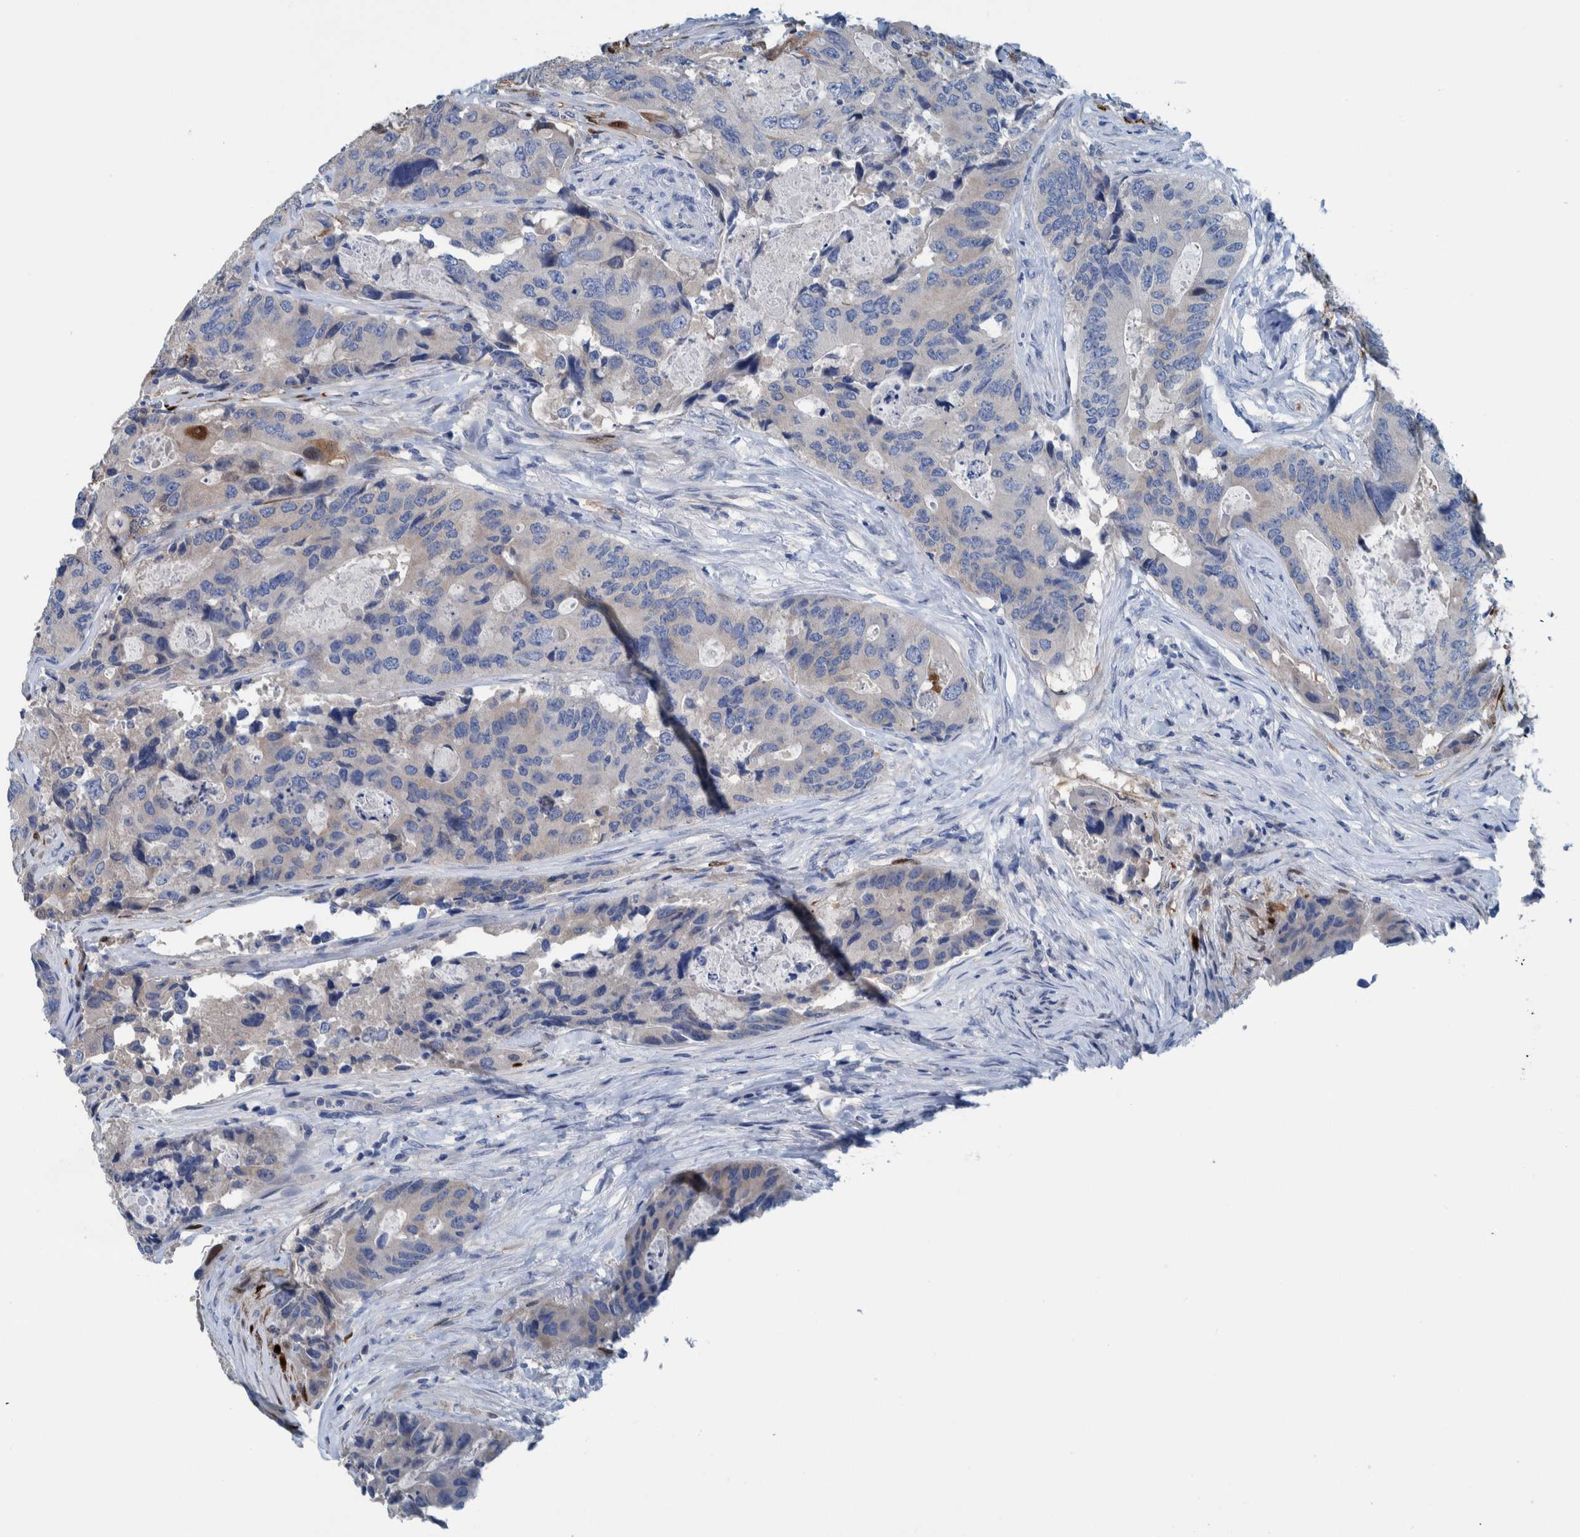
{"staining": {"intensity": "moderate", "quantity": "<25%", "location": "cytoplasmic/membranous"}, "tissue": "colorectal cancer", "cell_type": "Tumor cells", "image_type": "cancer", "snomed": [{"axis": "morphology", "description": "Adenocarcinoma, NOS"}, {"axis": "topography", "description": "Colon"}], "caption": "Moderate cytoplasmic/membranous expression for a protein is appreciated in about <25% of tumor cells of colorectal cancer (adenocarcinoma) using immunohistochemistry.", "gene": "IDO1", "patient": {"sex": "male", "age": 71}}